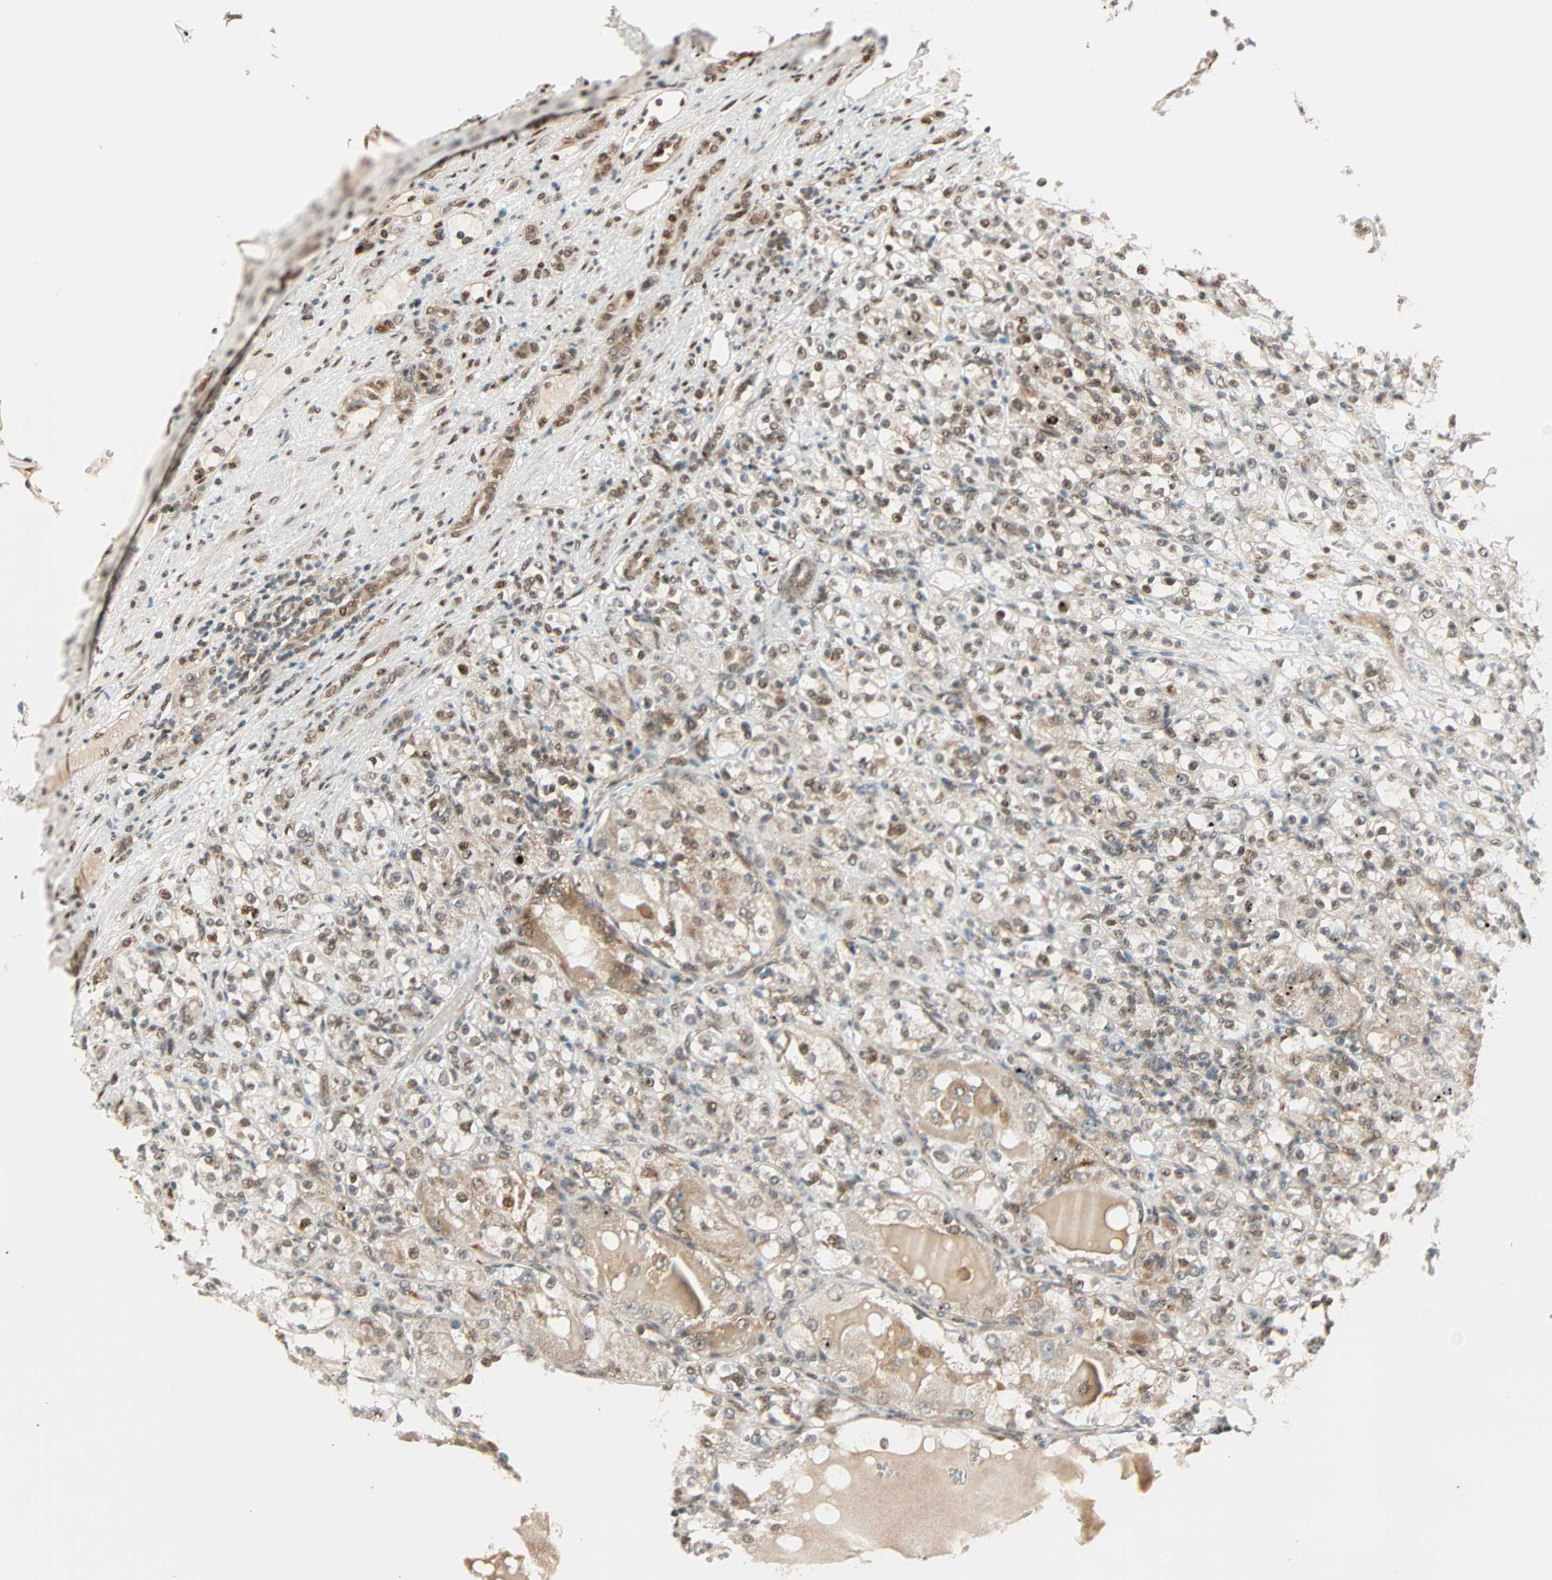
{"staining": {"intensity": "moderate", "quantity": ">75%", "location": "cytoplasmic/membranous,nuclear"}, "tissue": "renal cancer", "cell_type": "Tumor cells", "image_type": "cancer", "snomed": [{"axis": "morphology", "description": "Normal tissue, NOS"}, {"axis": "morphology", "description": "Adenocarcinoma, NOS"}, {"axis": "topography", "description": "Kidney"}], "caption": "Adenocarcinoma (renal) was stained to show a protein in brown. There is medium levels of moderate cytoplasmic/membranous and nuclear expression in approximately >75% of tumor cells.", "gene": "PNPLA6", "patient": {"sex": "male", "age": 61}}